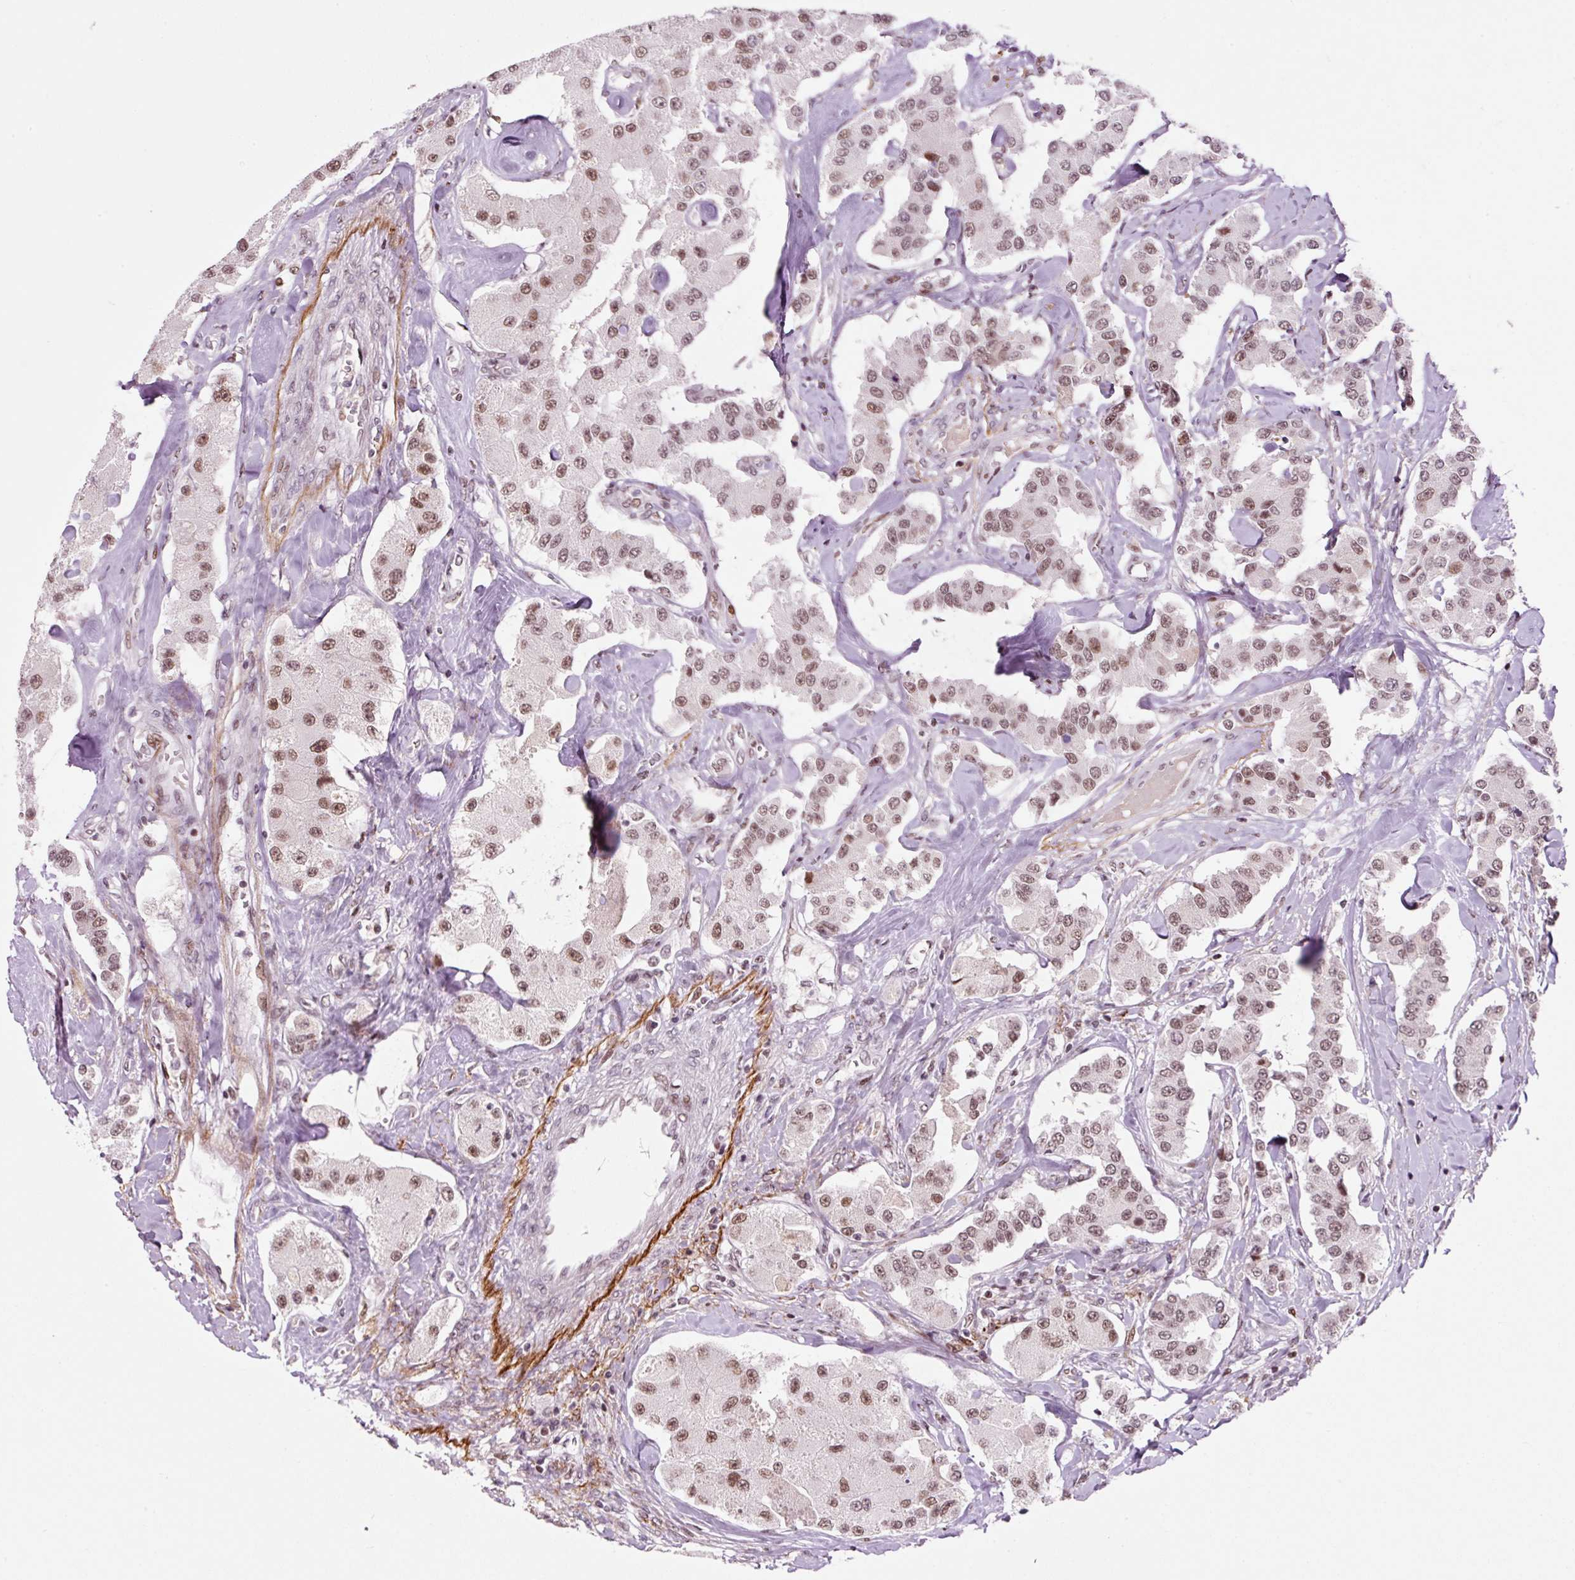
{"staining": {"intensity": "moderate", "quantity": ">75%", "location": "nuclear"}, "tissue": "carcinoid", "cell_type": "Tumor cells", "image_type": "cancer", "snomed": [{"axis": "morphology", "description": "Carcinoid, malignant, NOS"}, {"axis": "topography", "description": "Pancreas"}], "caption": "This image exhibits IHC staining of human carcinoid, with medium moderate nuclear expression in approximately >75% of tumor cells.", "gene": "CCNL2", "patient": {"sex": "male", "age": 41}}